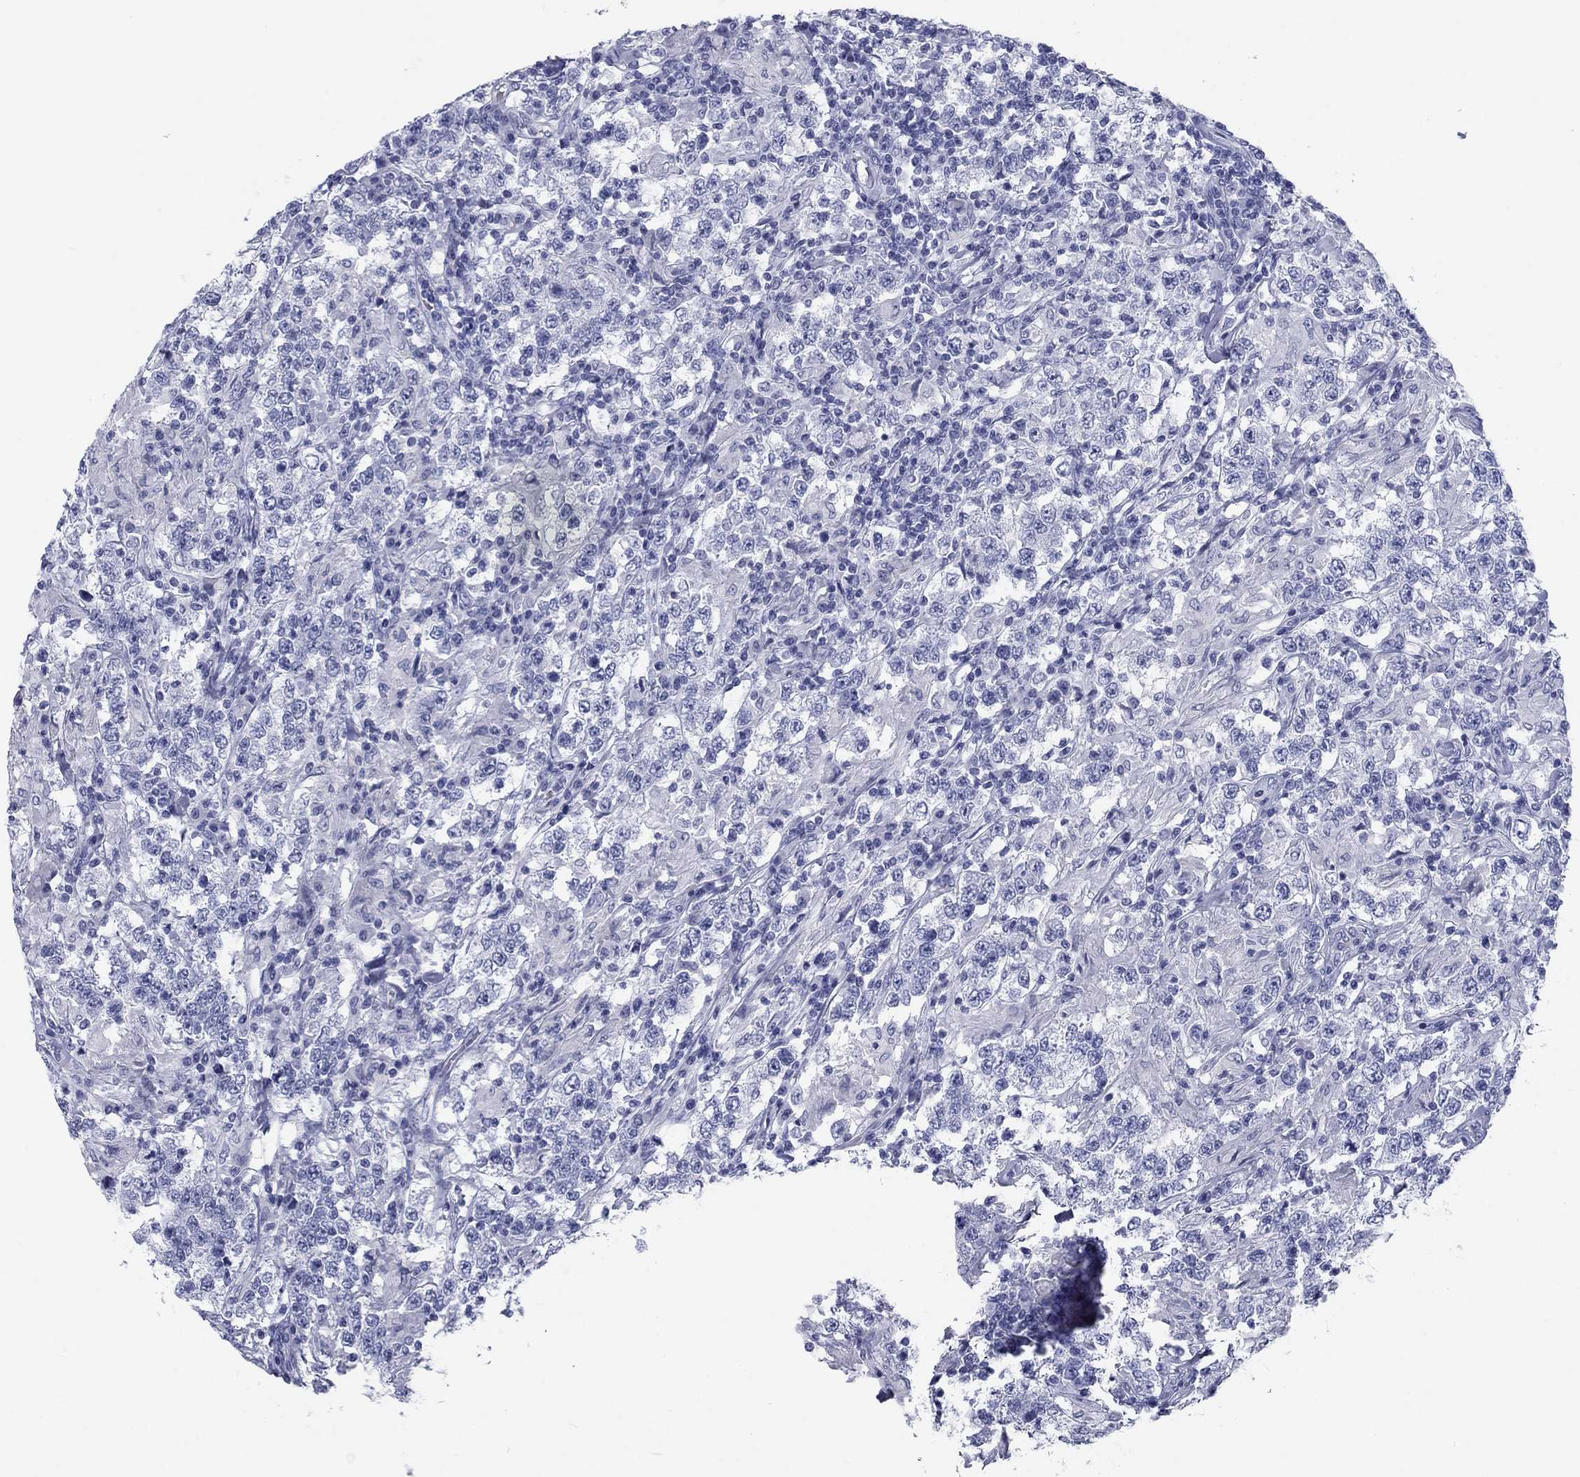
{"staining": {"intensity": "negative", "quantity": "none", "location": "none"}, "tissue": "testis cancer", "cell_type": "Tumor cells", "image_type": "cancer", "snomed": [{"axis": "morphology", "description": "Seminoma, NOS"}, {"axis": "morphology", "description": "Carcinoma, Embryonal, NOS"}, {"axis": "topography", "description": "Testis"}], "caption": "Immunohistochemistry of human testis seminoma exhibits no staining in tumor cells.", "gene": "CALB1", "patient": {"sex": "male", "age": 41}}